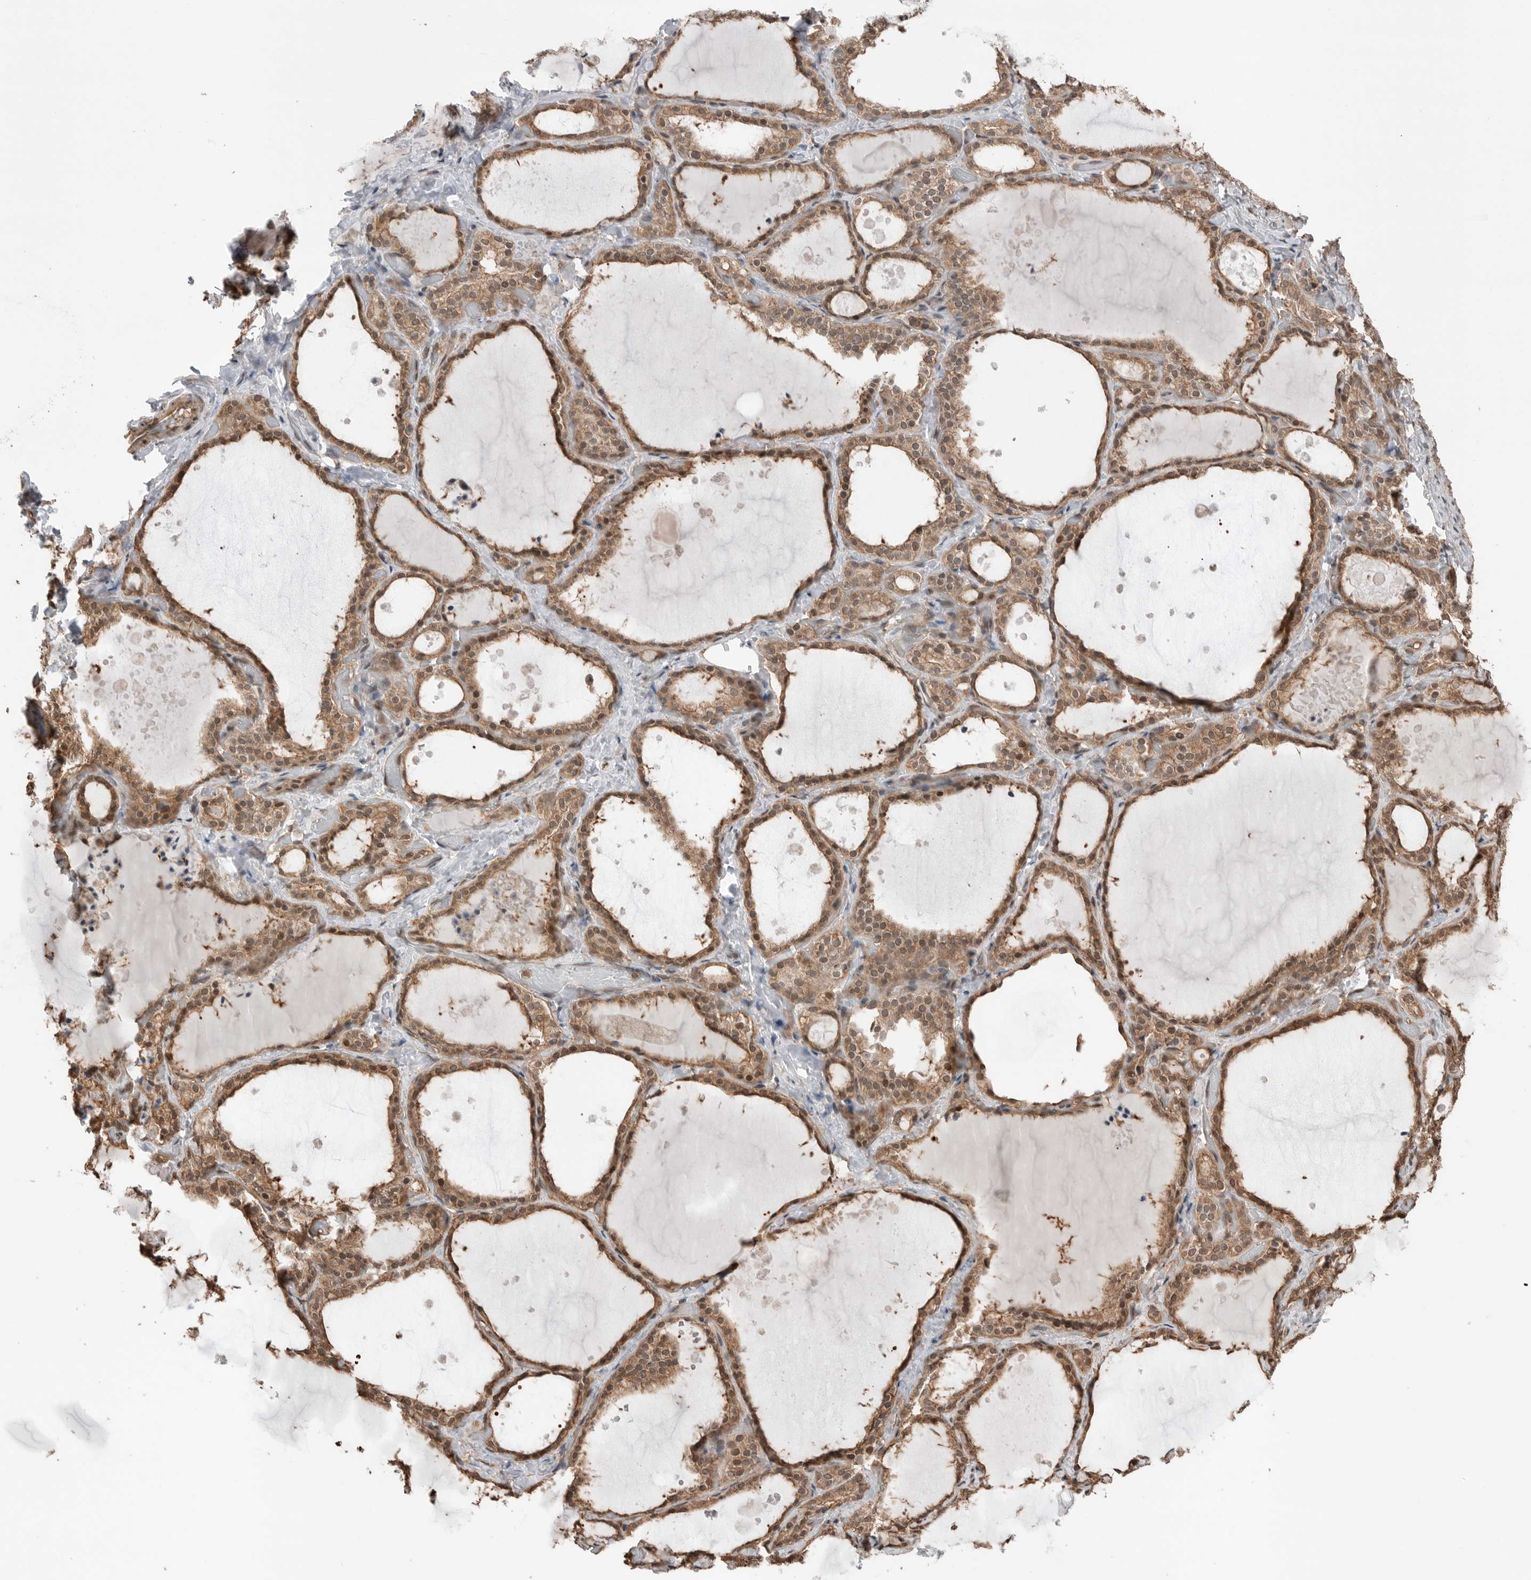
{"staining": {"intensity": "moderate", "quantity": ">75%", "location": "cytoplasmic/membranous,nuclear"}, "tissue": "thyroid gland", "cell_type": "Glandular cells", "image_type": "normal", "snomed": [{"axis": "morphology", "description": "Normal tissue, NOS"}, {"axis": "topography", "description": "Thyroid gland"}], "caption": "Unremarkable thyroid gland was stained to show a protein in brown. There is medium levels of moderate cytoplasmic/membranous,nuclear expression in about >75% of glandular cells. The protein is shown in brown color, while the nuclei are stained blue.", "gene": "PEAK1", "patient": {"sex": "female", "age": 44}}